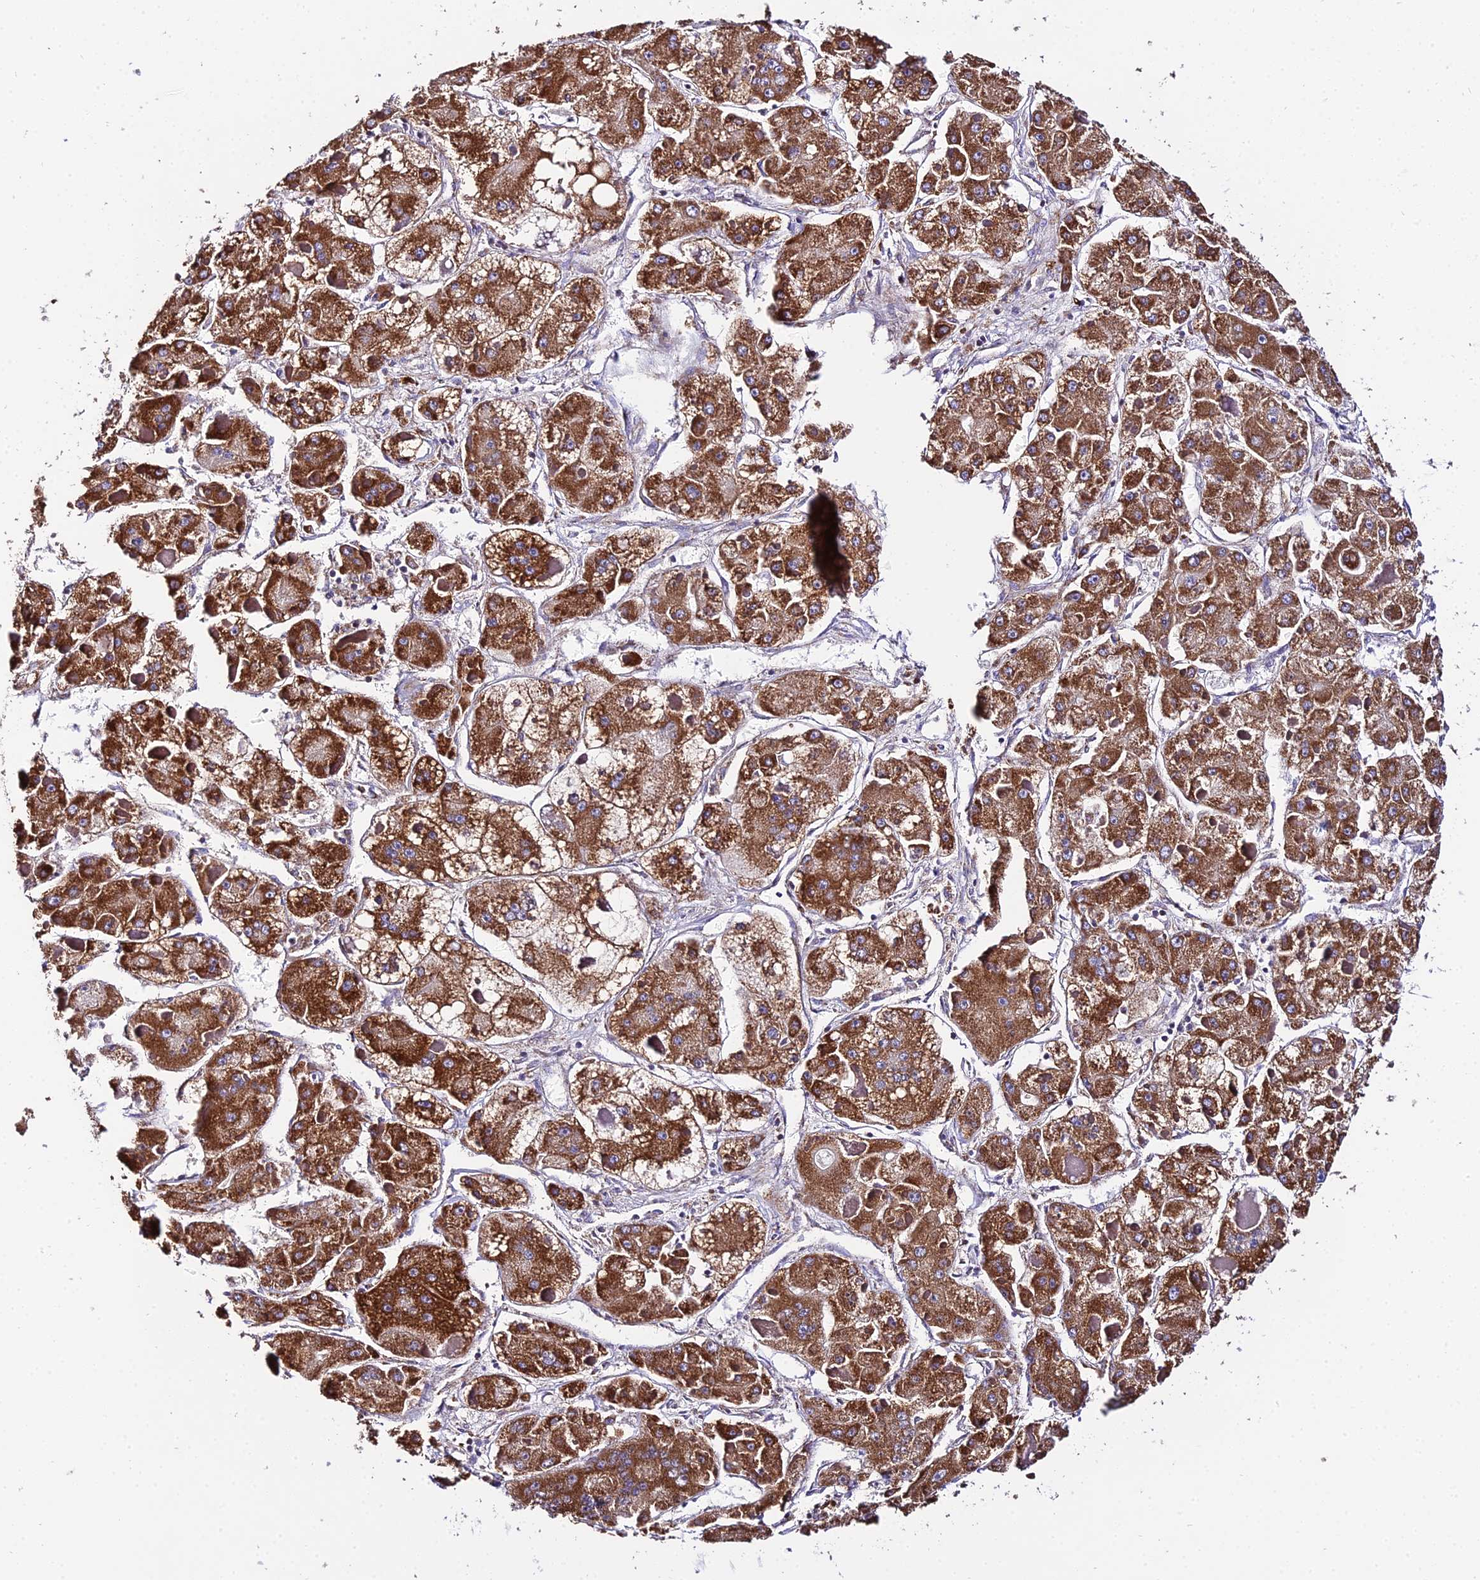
{"staining": {"intensity": "strong", "quantity": ">75%", "location": "cytoplasmic/membranous"}, "tissue": "liver cancer", "cell_type": "Tumor cells", "image_type": "cancer", "snomed": [{"axis": "morphology", "description": "Carcinoma, Hepatocellular, NOS"}, {"axis": "topography", "description": "Liver"}], "caption": "Liver cancer stained for a protein exhibits strong cytoplasmic/membranous positivity in tumor cells.", "gene": "OCIAD1", "patient": {"sex": "female", "age": 73}}